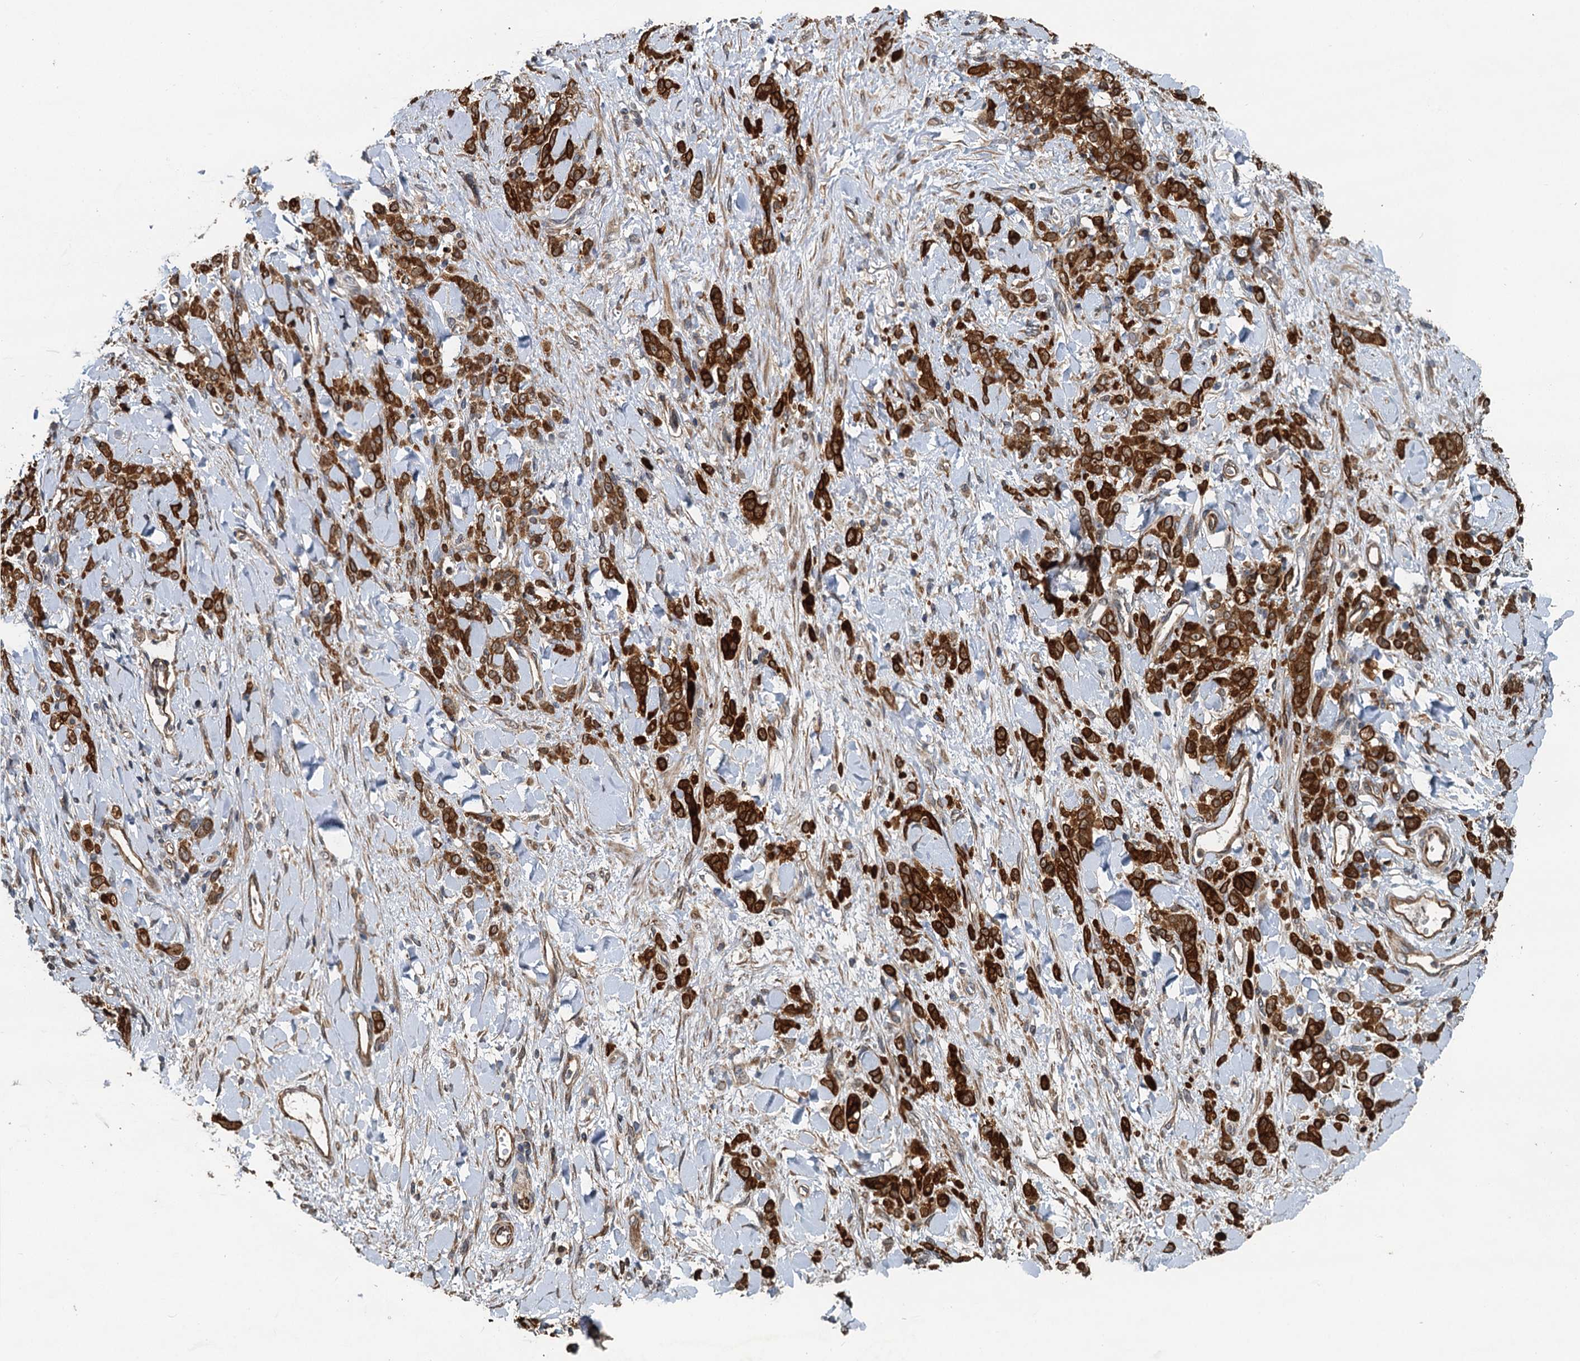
{"staining": {"intensity": "strong", "quantity": ">75%", "location": "cytoplasmic/membranous"}, "tissue": "stomach cancer", "cell_type": "Tumor cells", "image_type": "cancer", "snomed": [{"axis": "morphology", "description": "Normal tissue, NOS"}, {"axis": "morphology", "description": "Adenocarcinoma, NOS"}, {"axis": "topography", "description": "Stomach"}], "caption": "Stomach cancer (adenocarcinoma) stained for a protein reveals strong cytoplasmic/membranous positivity in tumor cells. Ihc stains the protein in brown and the nuclei are stained blue.", "gene": "LRRK2", "patient": {"sex": "male", "age": 82}}